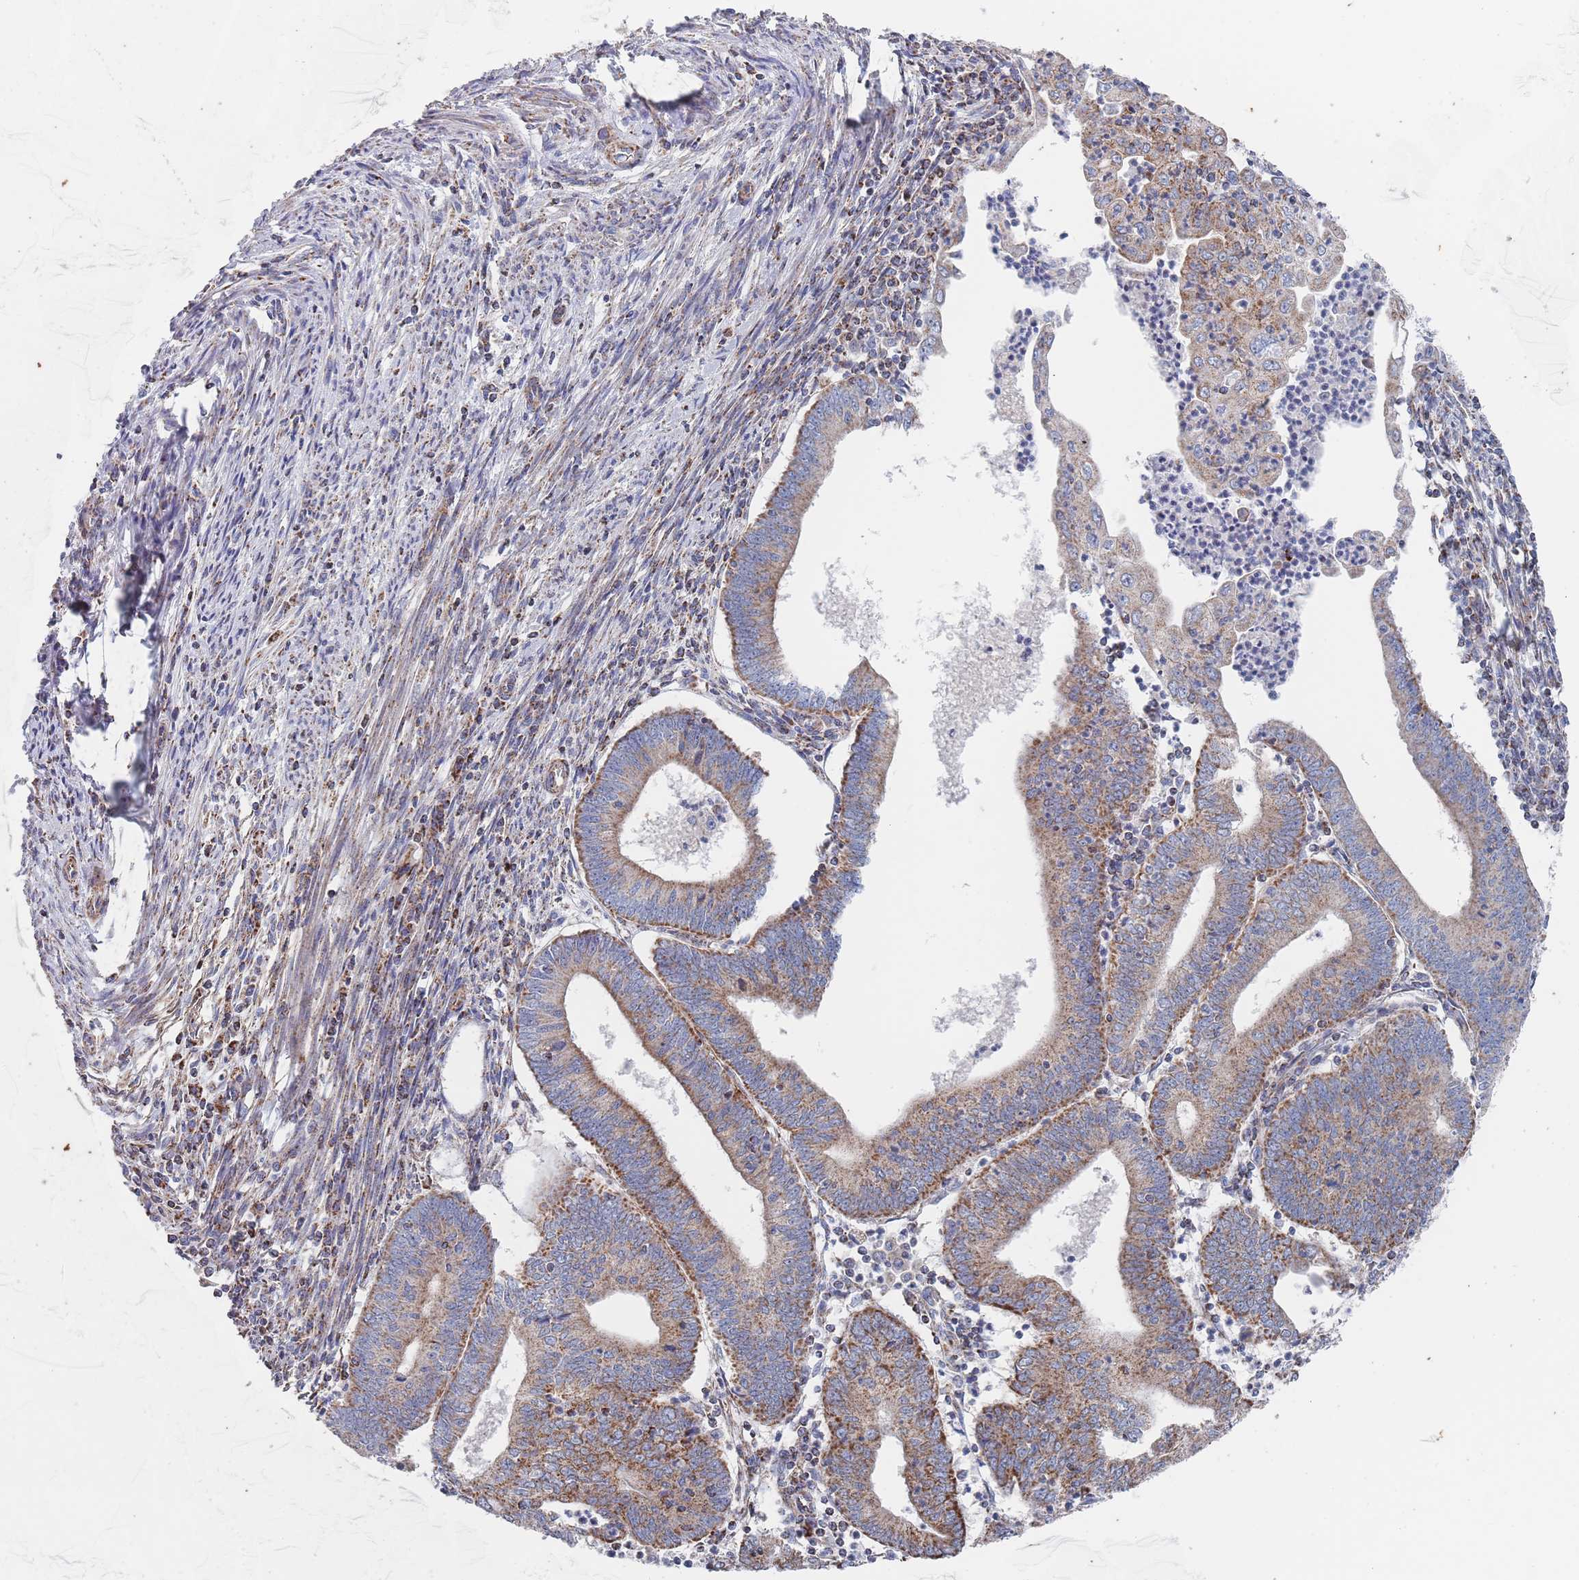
{"staining": {"intensity": "moderate", "quantity": ">75%", "location": "cytoplasmic/membranous"}, "tissue": "endometrial cancer", "cell_type": "Tumor cells", "image_type": "cancer", "snomed": [{"axis": "morphology", "description": "Adenocarcinoma, NOS"}, {"axis": "topography", "description": "Endometrium"}], "caption": "Human endometrial cancer (adenocarcinoma) stained with a protein marker demonstrates moderate staining in tumor cells.", "gene": "IKZF4", "patient": {"sex": "female", "age": 60}}